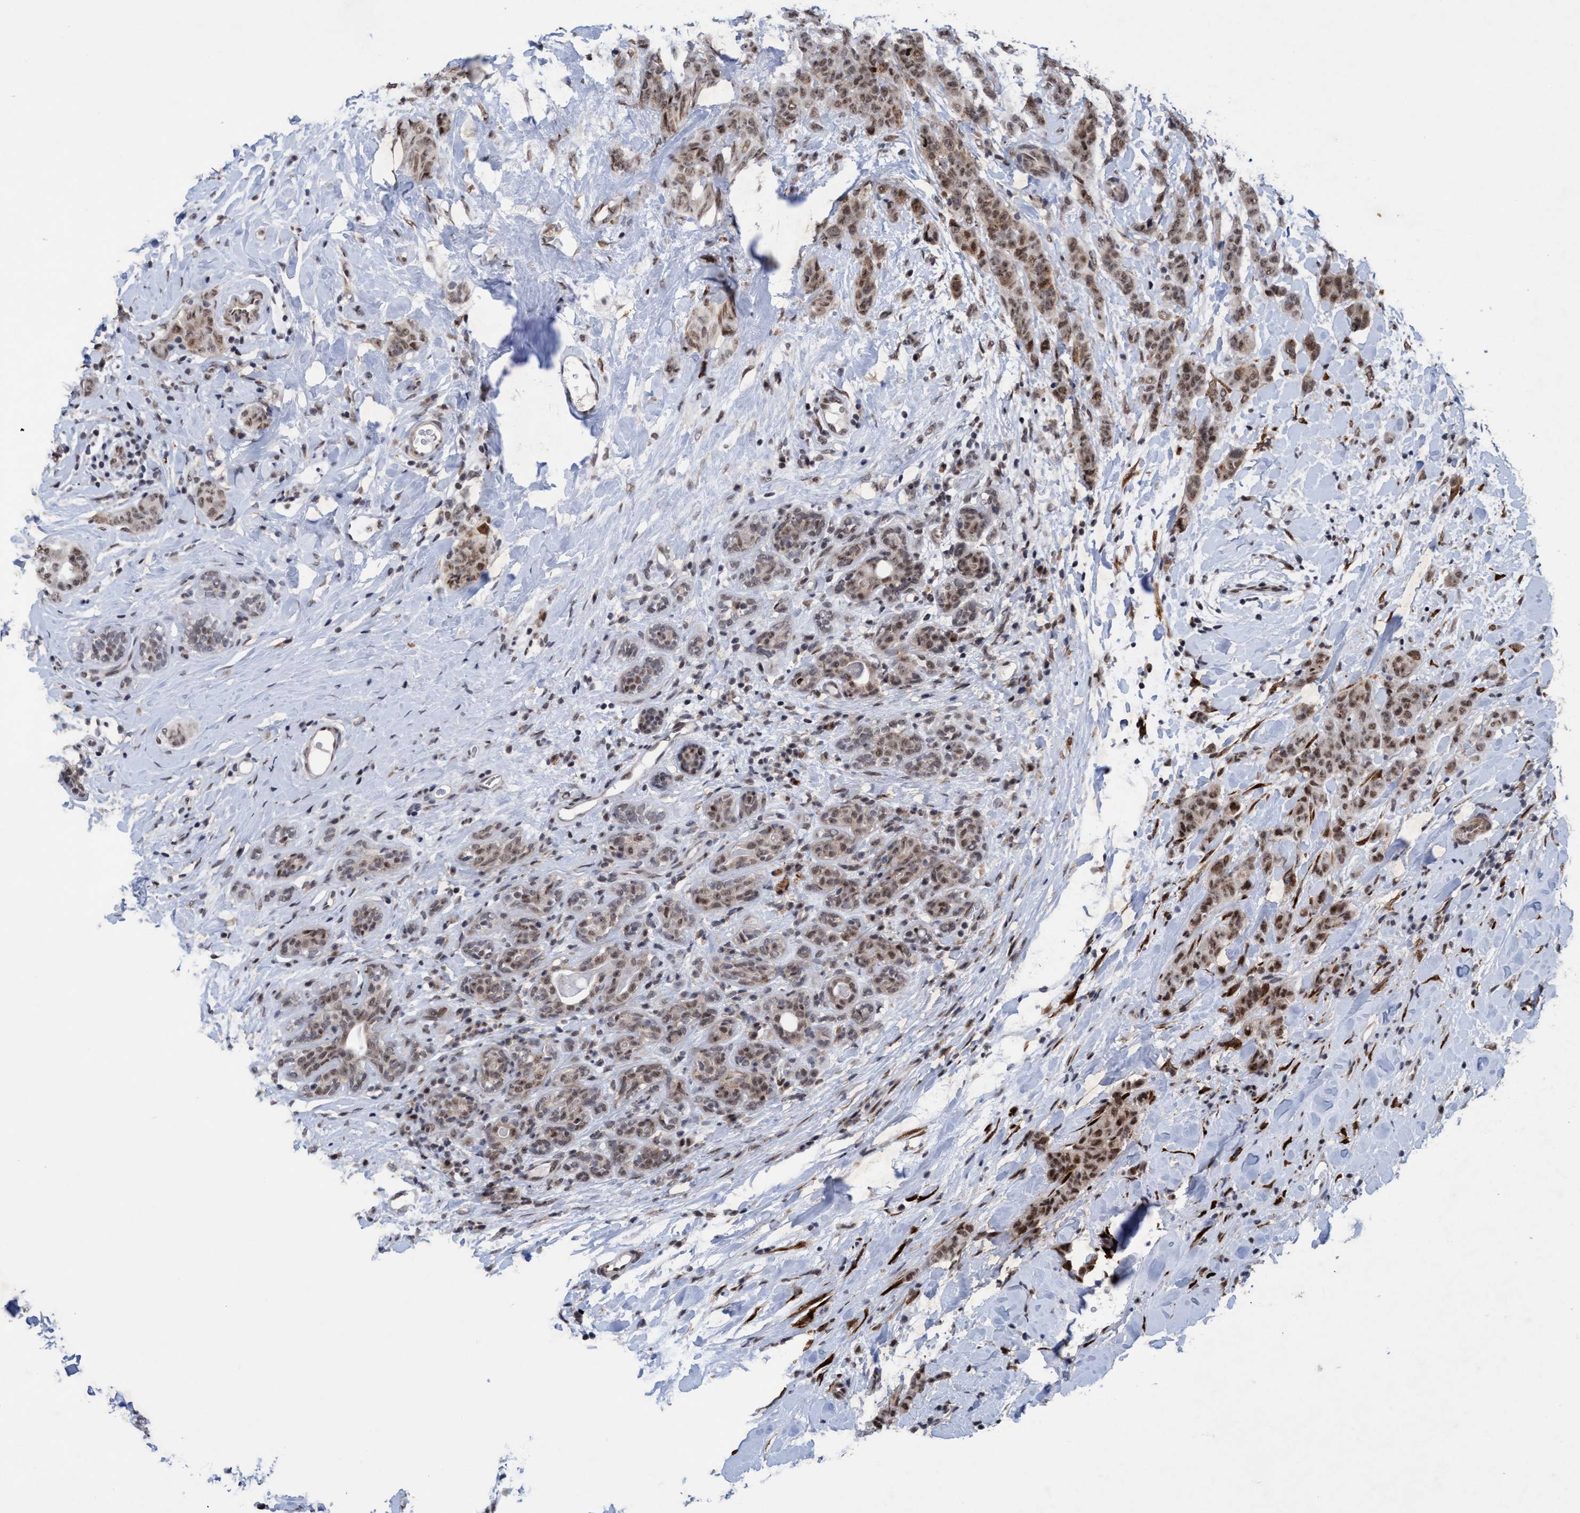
{"staining": {"intensity": "moderate", "quantity": ">75%", "location": "cytoplasmic/membranous,nuclear"}, "tissue": "breast cancer", "cell_type": "Tumor cells", "image_type": "cancer", "snomed": [{"axis": "morphology", "description": "Normal tissue, NOS"}, {"axis": "morphology", "description": "Duct carcinoma"}, {"axis": "topography", "description": "Breast"}], "caption": "Breast cancer (infiltrating ductal carcinoma) stained for a protein (brown) displays moderate cytoplasmic/membranous and nuclear positive staining in approximately >75% of tumor cells.", "gene": "GLT6D1", "patient": {"sex": "female", "age": 40}}